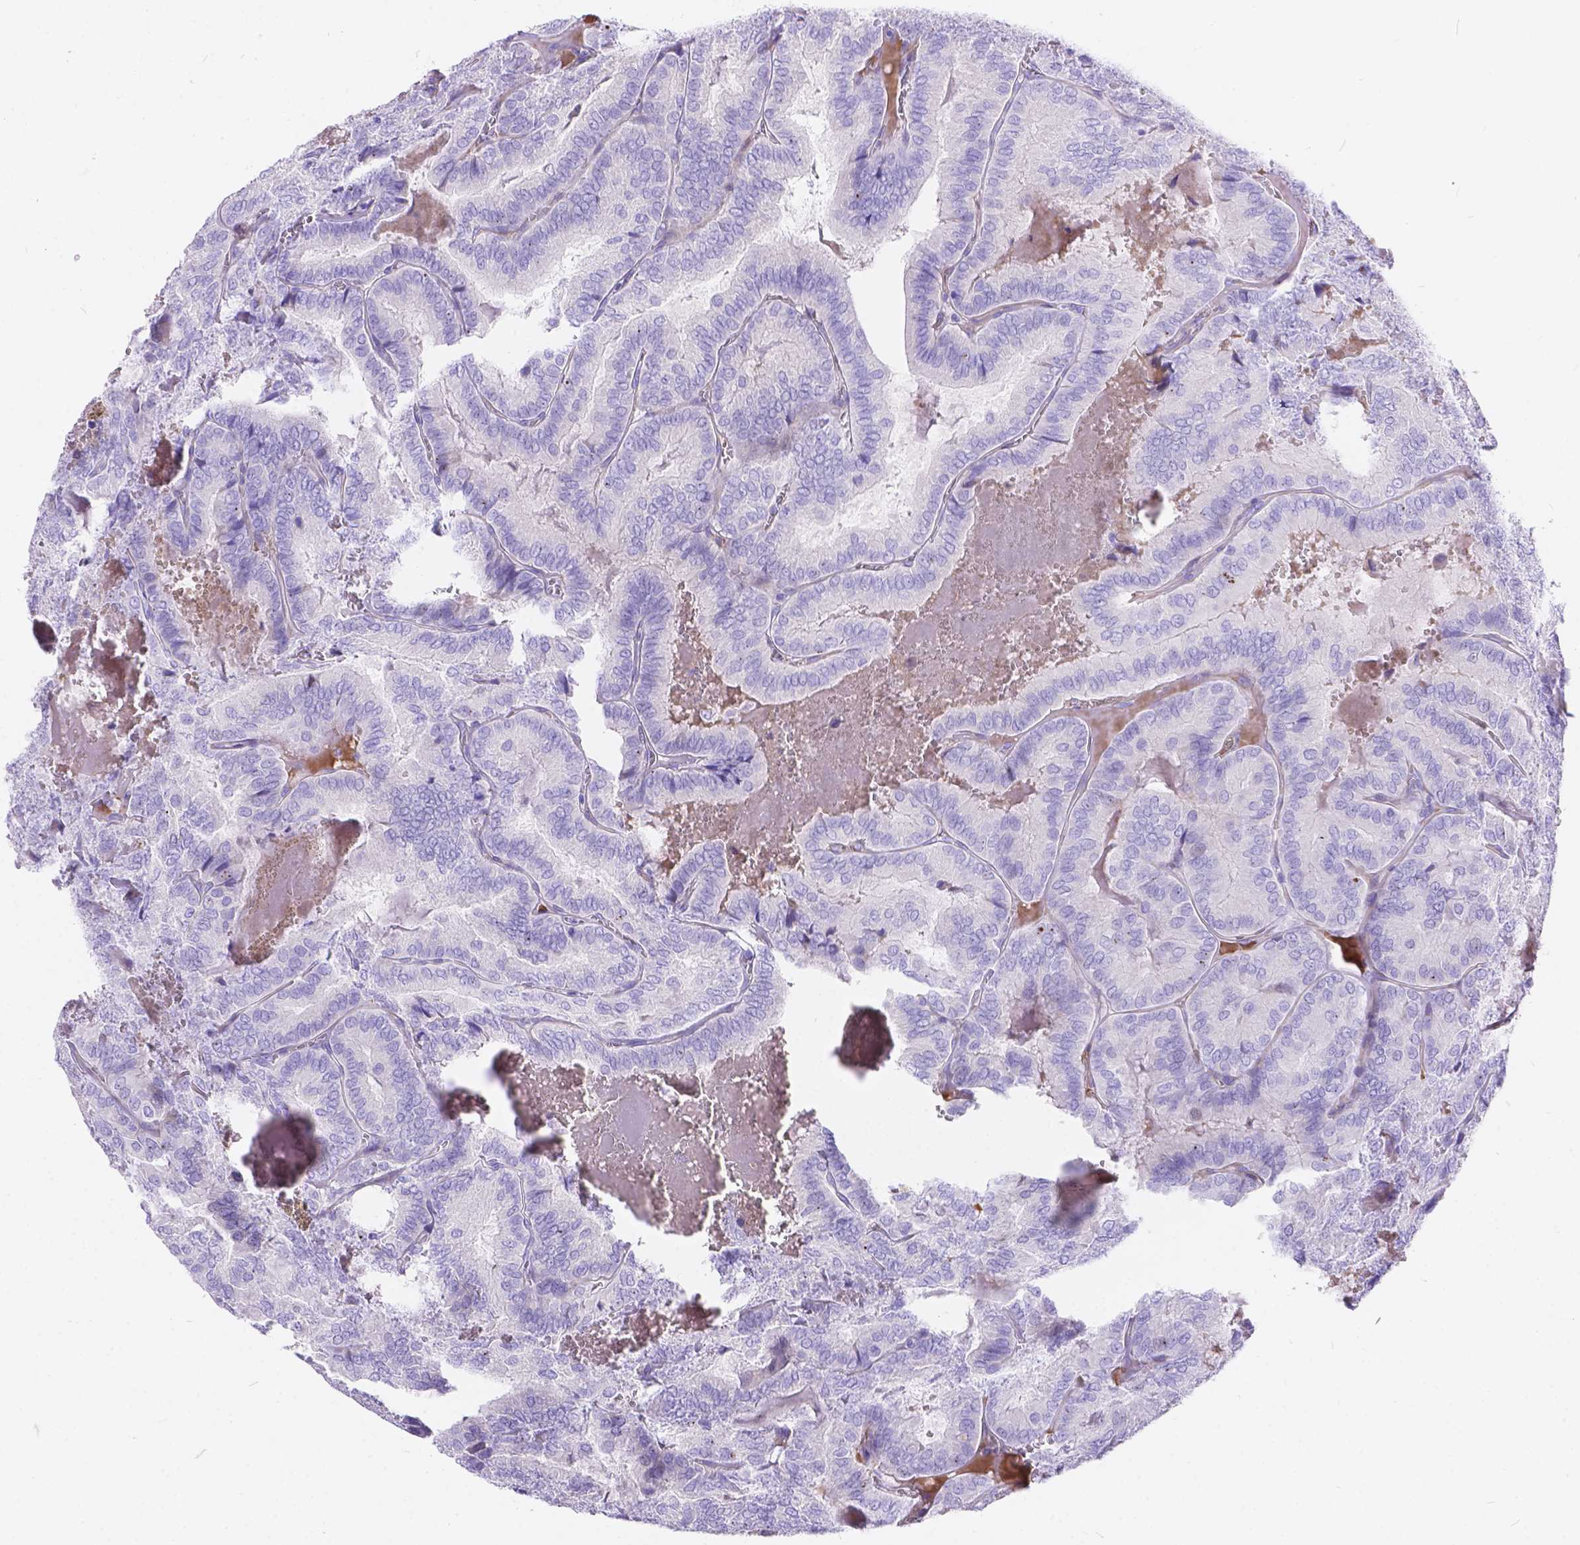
{"staining": {"intensity": "negative", "quantity": "none", "location": "none"}, "tissue": "thyroid cancer", "cell_type": "Tumor cells", "image_type": "cancer", "snomed": [{"axis": "morphology", "description": "Papillary adenocarcinoma, NOS"}, {"axis": "topography", "description": "Thyroid gland"}], "caption": "DAB (3,3'-diaminobenzidine) immunohistochemical staining of papillary adenocarcinoma (thyroid) demonstrates no significant positivity in tumor cells.", "gene": "KLHL10", "patient": {"sex": "female", "age": 75}}